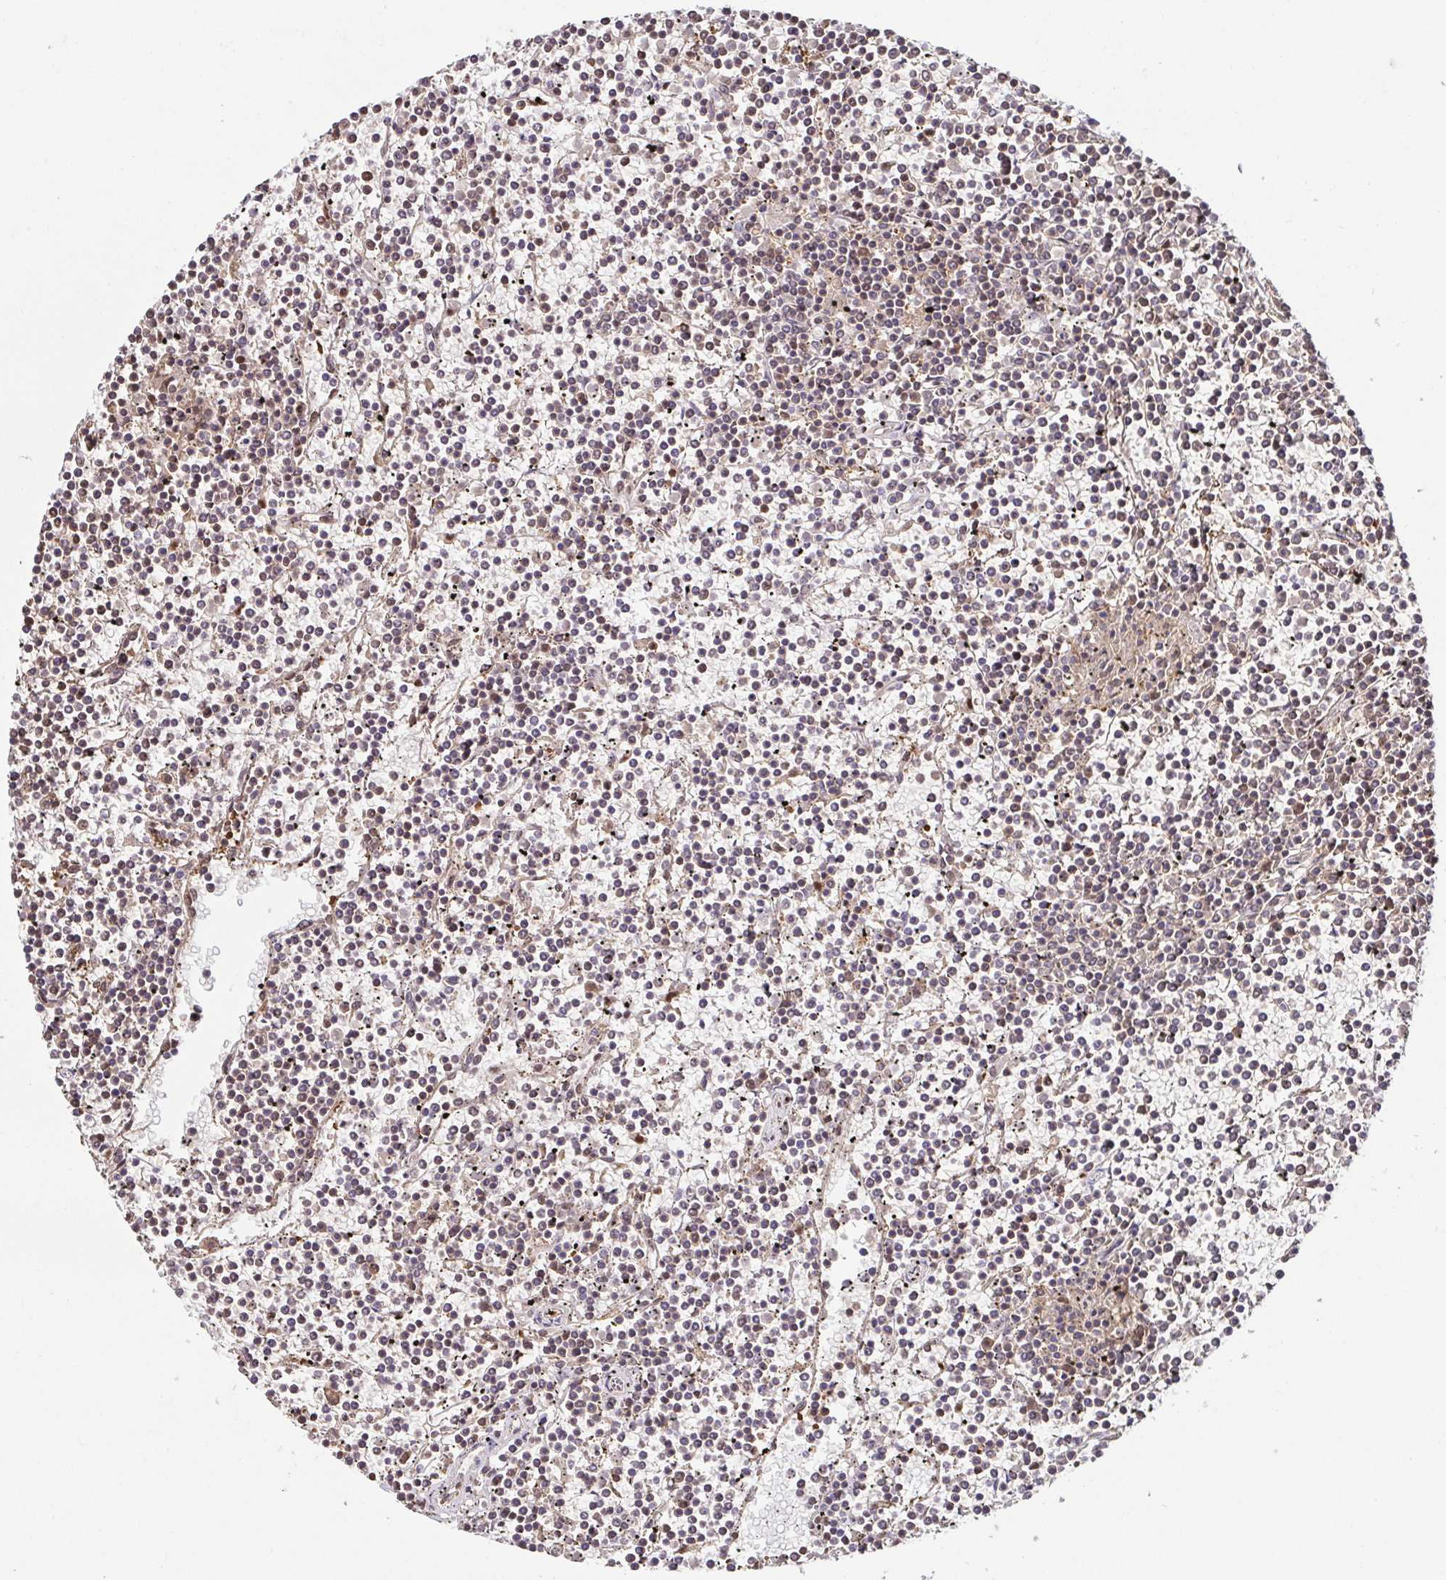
{"staining": {"intensity": "weak", "quantity": "25%-75%", "location": "nuclear"}, "tissue": "lymphoma", "cell_type": "Tumor cells", "image_type": "cancer", "snomed": [{"axis": "morphology", "description": "Malignant lymphoma, non-Hodgkin's type, Low grade"}, {"axis": "topography", "description": "Spleen"}], "caption": "IHC (DAB (3,3'-diaminobenzidine)) staining of malignant lymphoma, non-Hodgkin's type (low-grade) shows weak nuclear protein staining in approximately 25%-75% of tumor cells. Using DAB (brown) and hematoxylin (blue) stains, captured at high magnification using brightfield microscopy.", "gene": "PSMB9", "patient": {"sex": "female", "age": 19}}